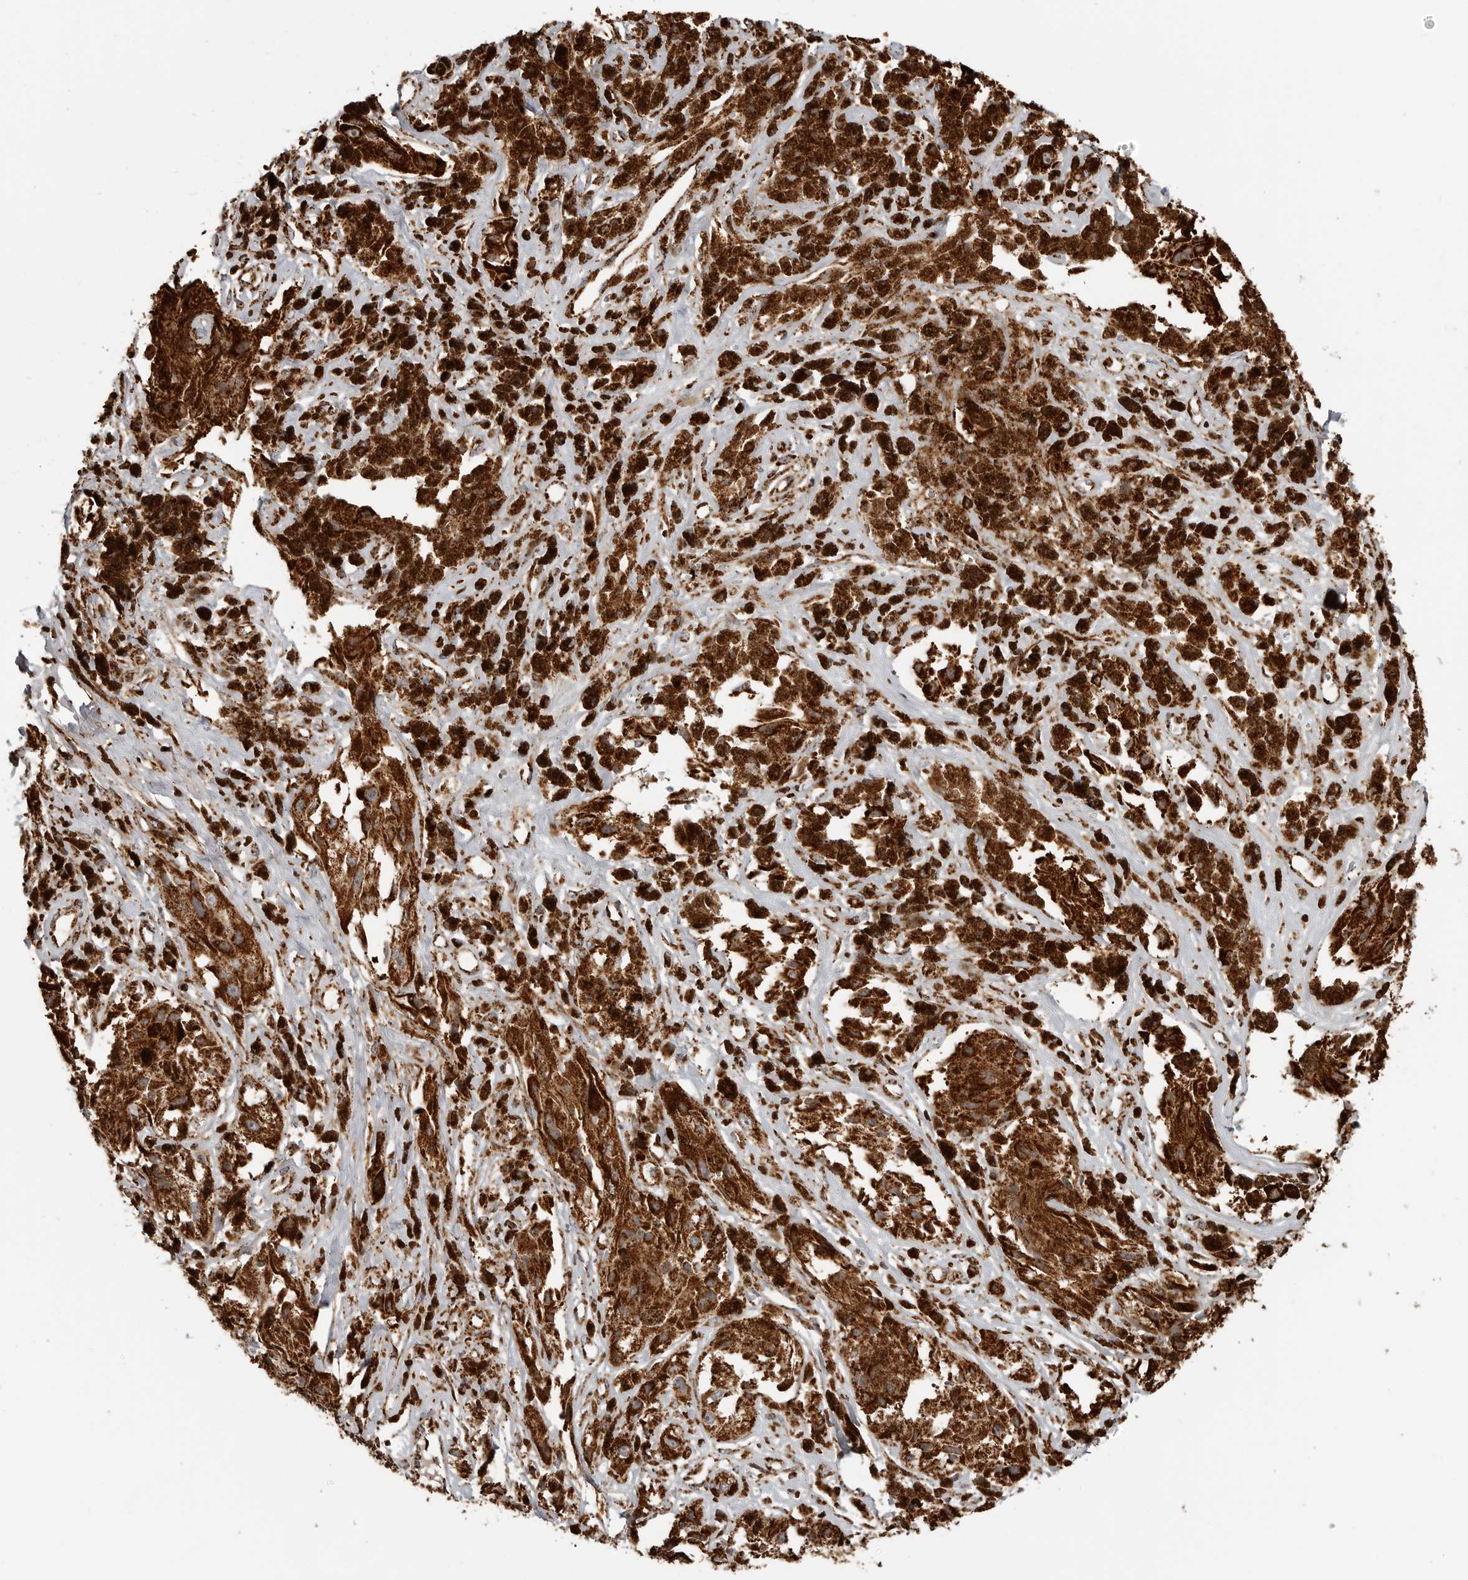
{"staining": {"intensity": "strong", "quantity": ">75%", "location": "cytoplasmic/membranous"}, "tissue": "melanoma", "cell_type": "Tumor cells", "image_type": "cancer", "snomed": [{"axis": "morphology", "description": "Malignant melanoma, NOS"}, {"axis": "topography", "description": "Skin"}], "caption": "Protein expression analysis of melanoma displays strong cytoplasmic/membranous positivity in about >75% of tumor cells.", "gene": "BMP2K", "patient": {"sex": "male", "age": 88}}